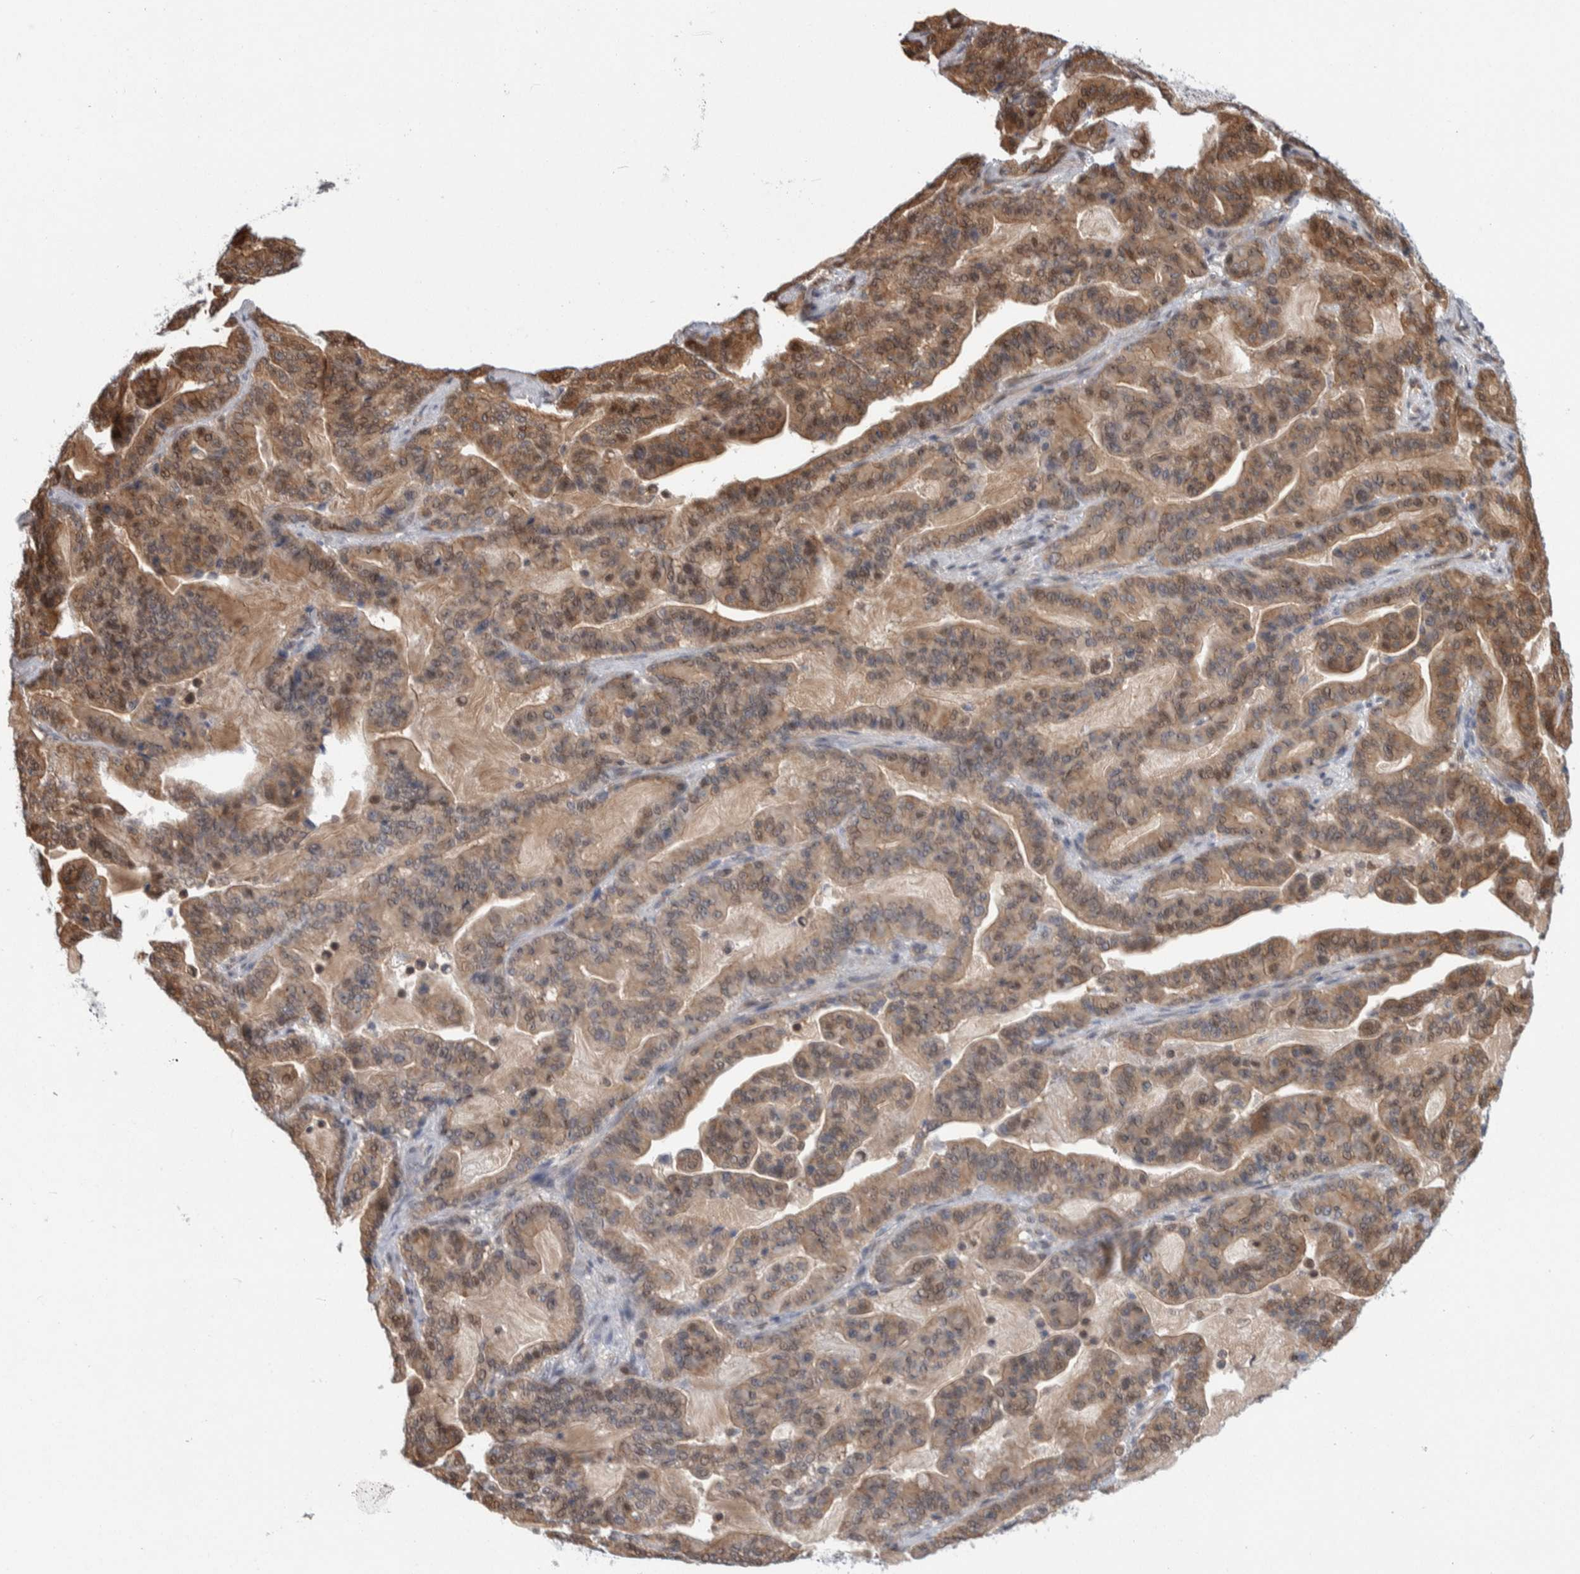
{"staining": {"intensity": "moderate", "quantity": ">75%", "location": "cytoplasmic/membranous"}, "tissue": "pancreatic cancer", "cell_type": "Tumor cells", "image_type": "cancer", "snomed": [{"axis": "morphology", "description": "Adenocarcinoma, NOS"}, {"axis": "topography", "description": "Pancreas"}], "caption": "Immunohistochemistry of human pancreatic cancer (adenocarcinoma) shows medium levels of moderate cytoplasmic/membranous staining in approximately >75% of tumor cells.", "gene": "PTPA", "patient": {"sex": "male", "age": 63}}